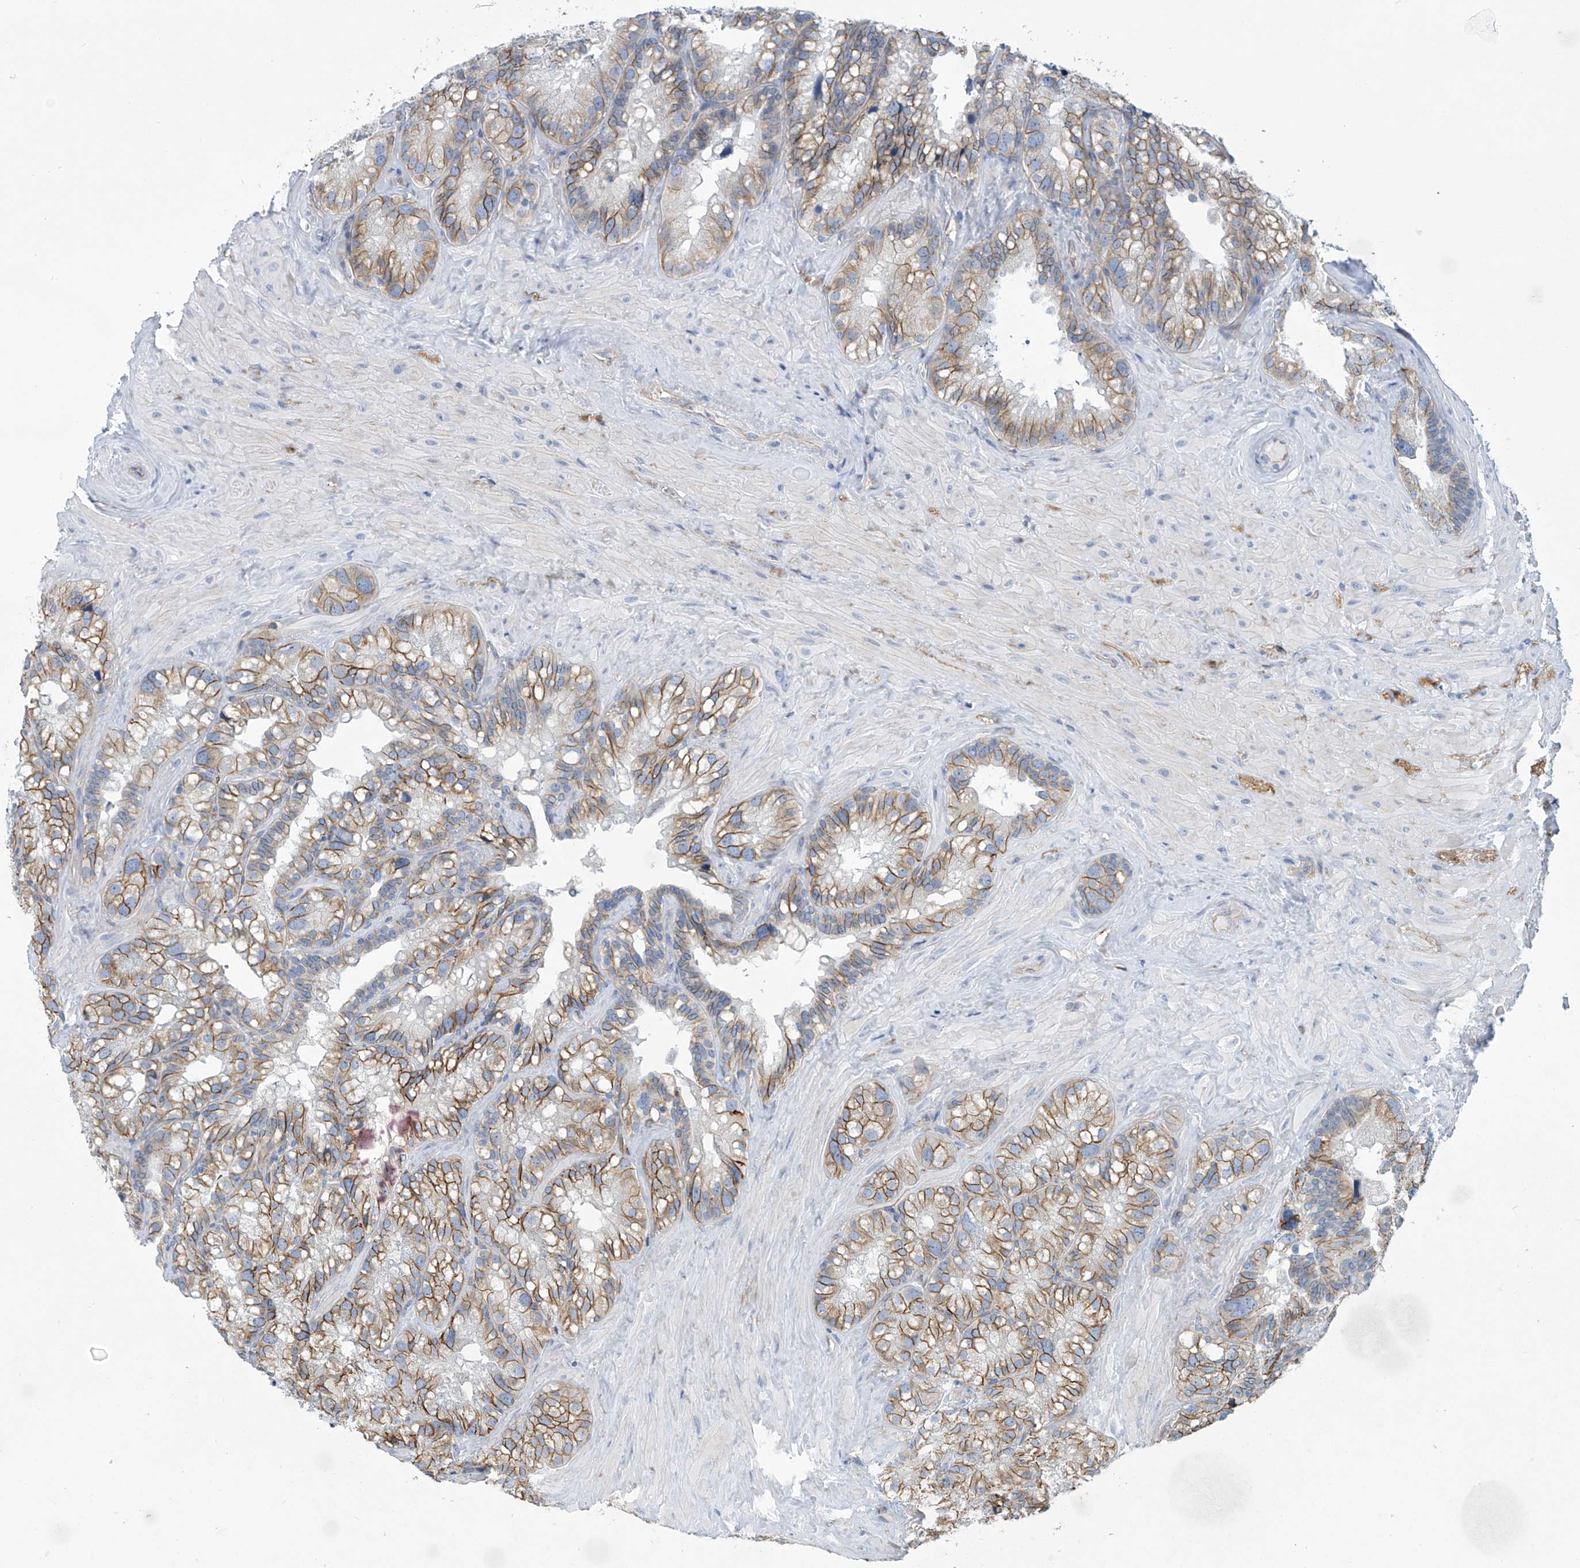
{"staining": {"intensity": "moderate", "quantity": "25%-75%", "location": "cytoplasmic/membranous"}, "tissue": "seminal vesicle", "cell_type": "Glandular cells", "image_type": "normal", "snomed": [{"axis": "morphology", "description": "Normal tissue, NOS"}, {"axis": "topography", "description": "Prostate"}, {"axis": "topography", "description": "Seminal veicle"}], "caption": "Moderate cytoplasmic/membranous positivity is present in about 25%-75% of glandular cells in unremarkable seminal vesicle.", "gene": "ABHD13", "patient": {"sex": "male", "age": 68}}